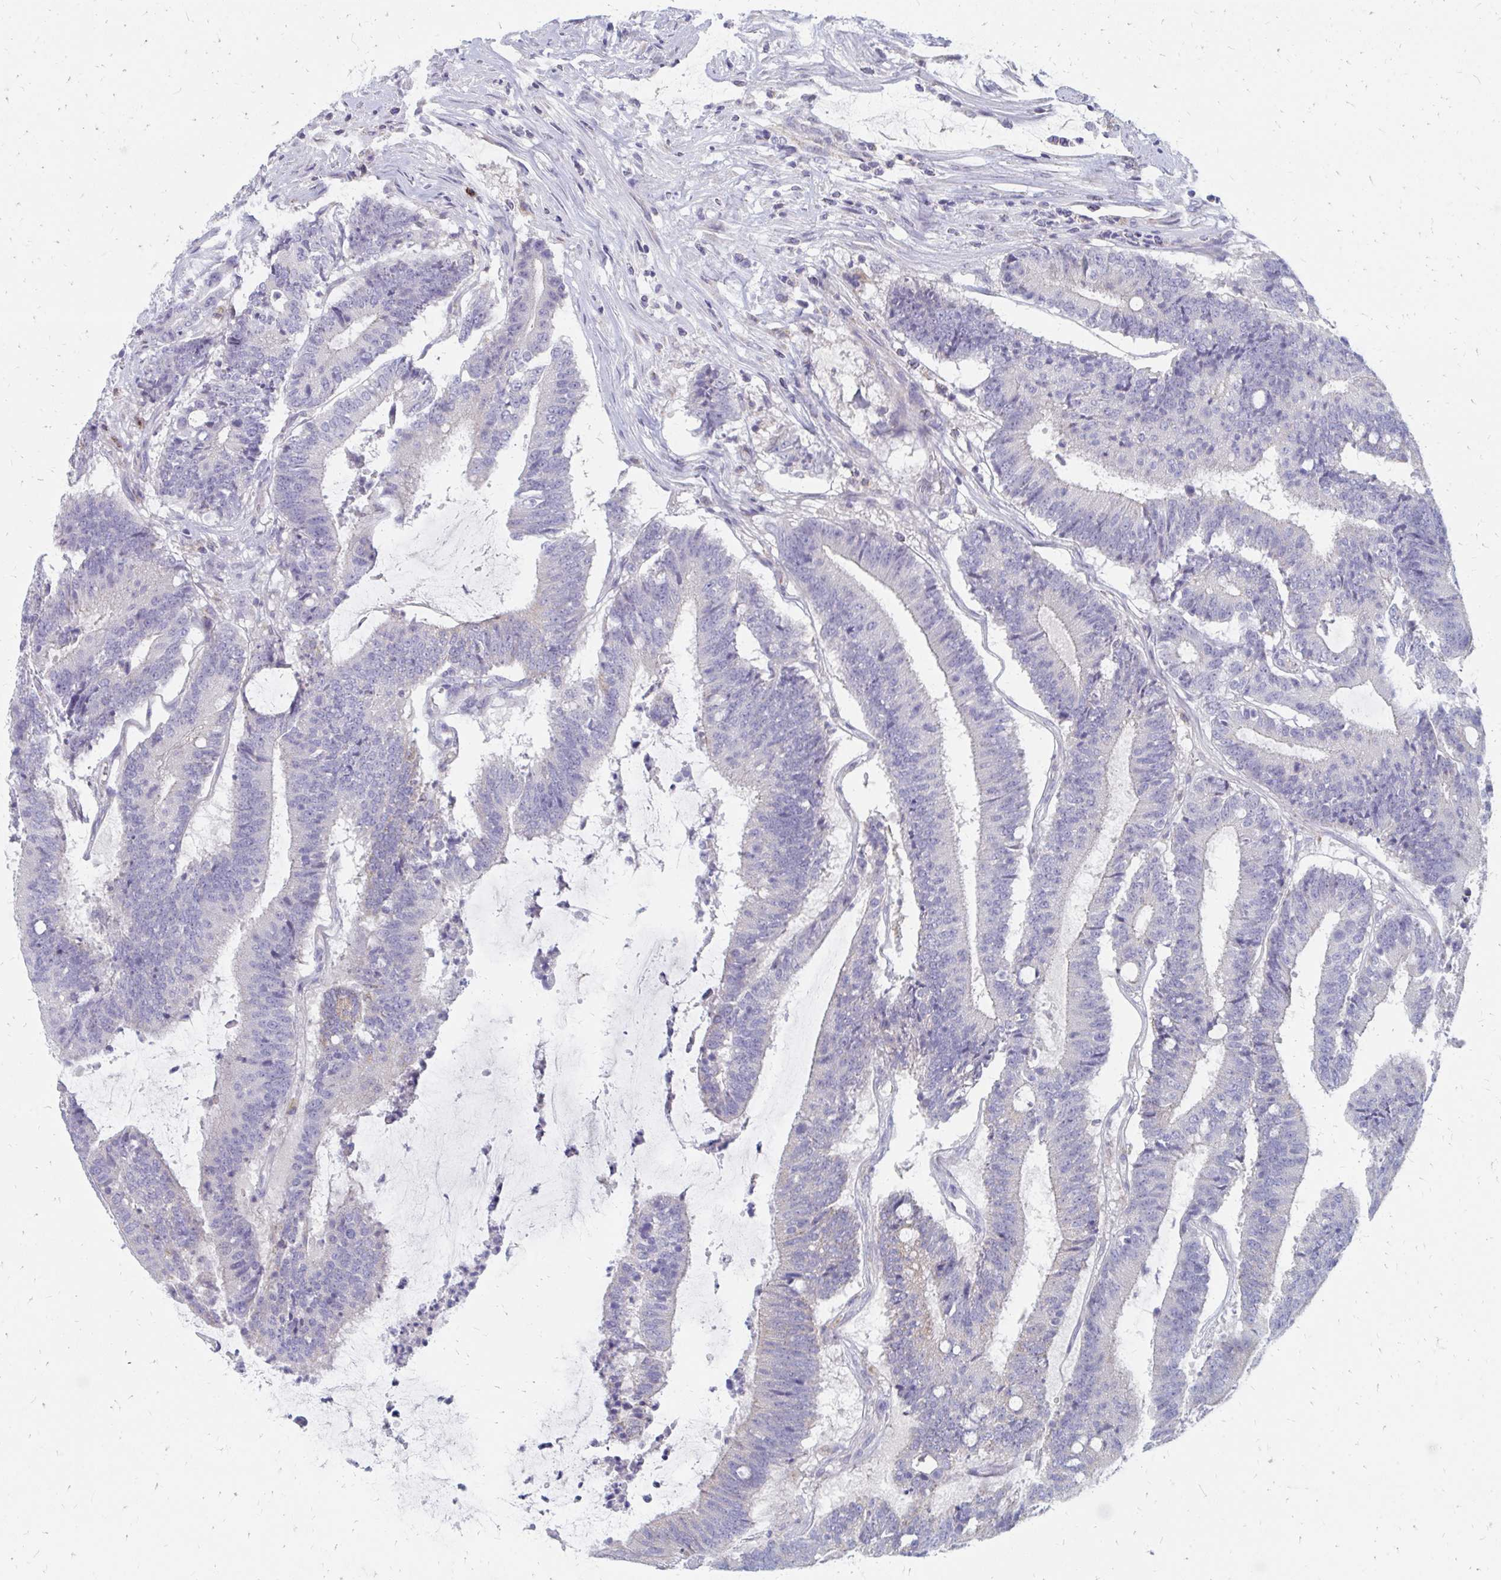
{"staining": {"intensity": "negative", "quantity": "none", "location": "none"}, "tissue": "colorectal cancer", "cell_type": "Tumor cells", "image_type": "cancer", "snomed": [{"axis": "morphology", "description": "Adenocarcinoma, NOS"}, {"axis": "topography", "description": "Colon"}], "caption": "IHC of colorectal cancer (adenocarcinoma) shows no staining in tumor cells.", "gene": "OR10V1", "patient": {"sex": "female", "age": 43}}